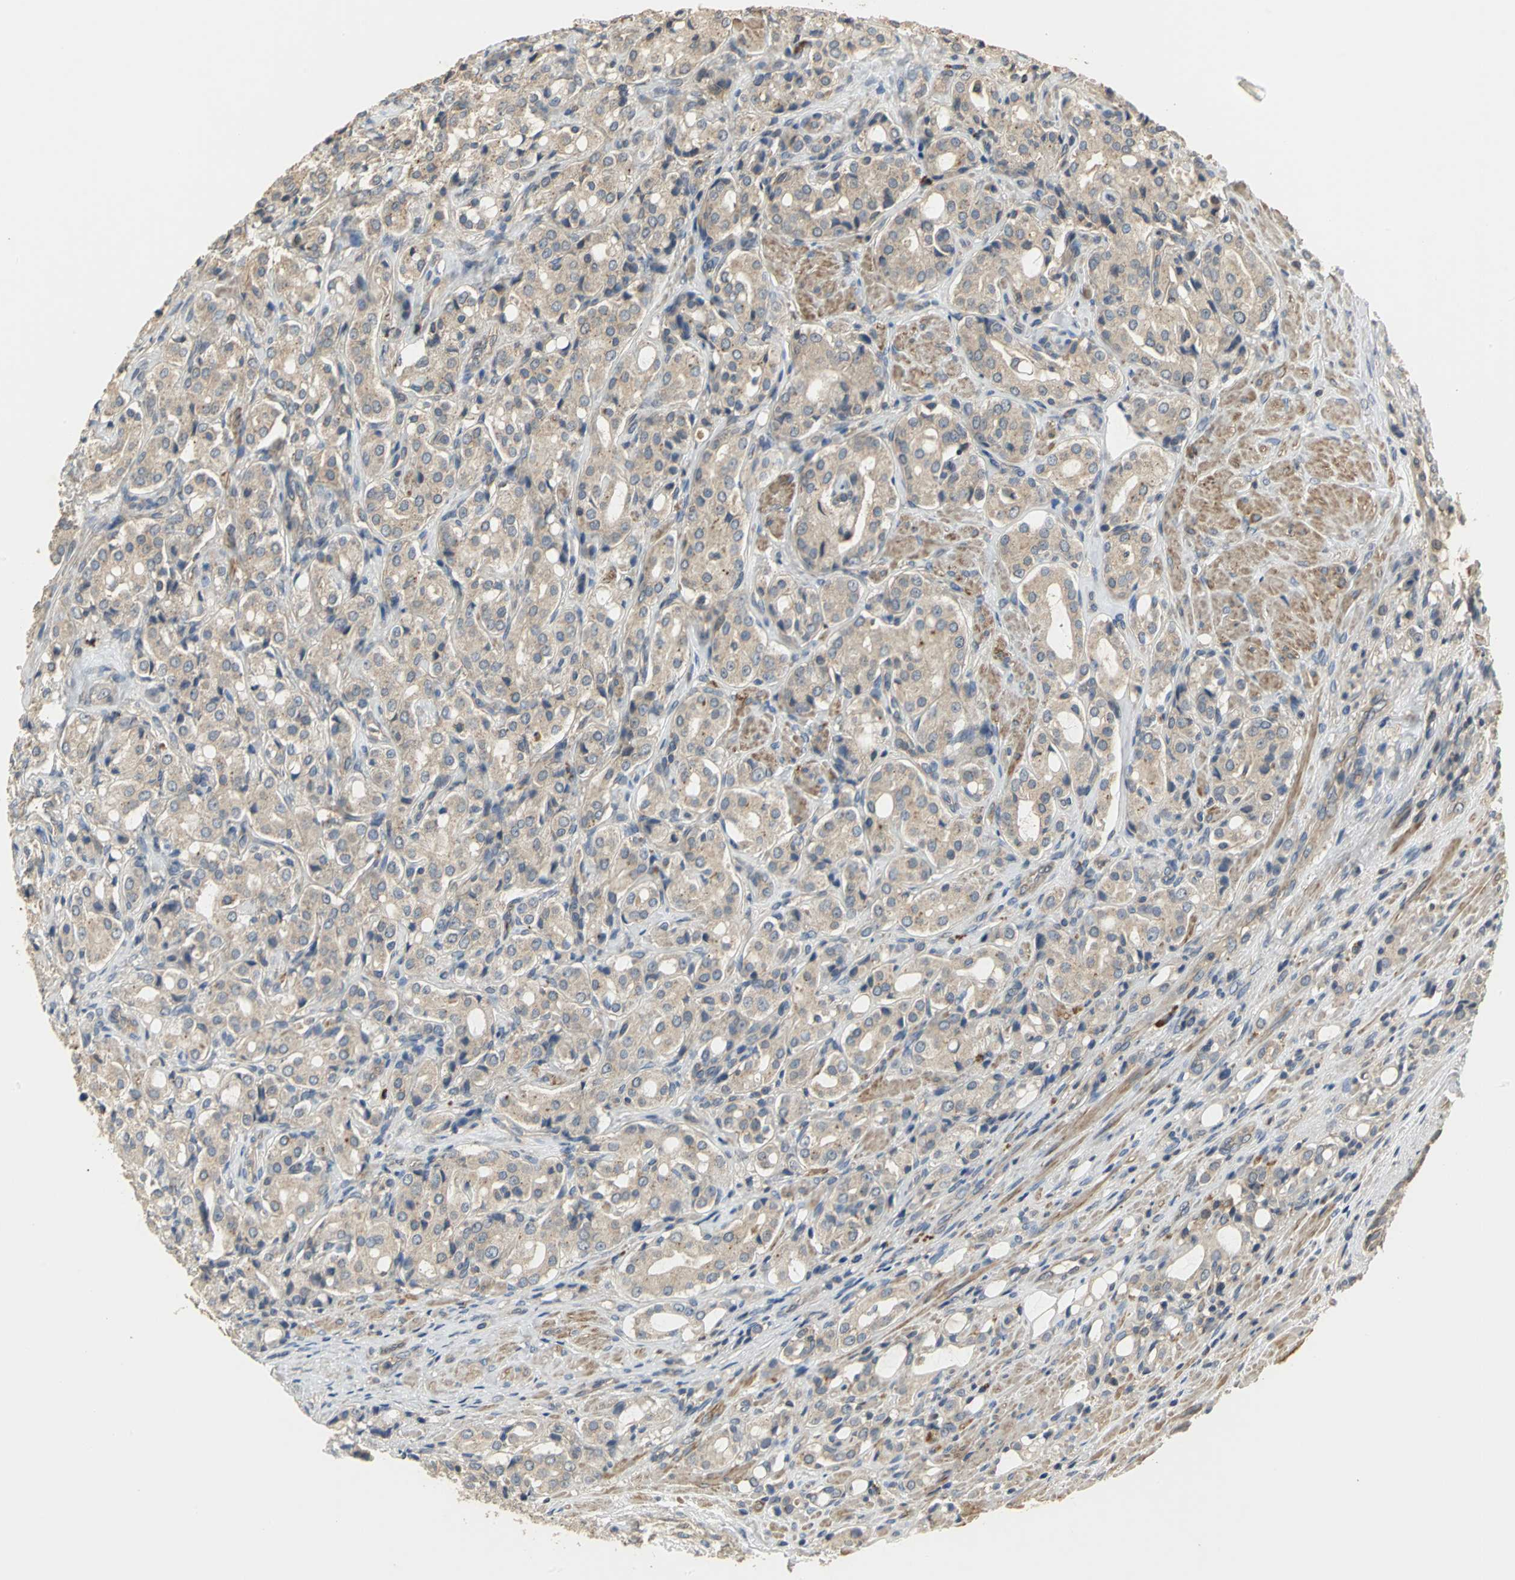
{"staining": {"intensity": "weak", "quantity": ">75%", "location": "cytoplasmic/membranous"}, "tissue": "prostate cancer", "cell_type": "Tumor cells", "image_type": "cancer", "snomed": [{"axis": "morphology", "description": "Adenocarcinoma, High grade"}, {"axis": "topography", "description": "Prostate"}], "caption": "This image shows immunohistochemistry staining of prostate cancer, with low weak cytoplasmic/membranous staining in about >75% of tumor cells.", "gene": "MET", "patient": {"sex": "male", "age": 72}}